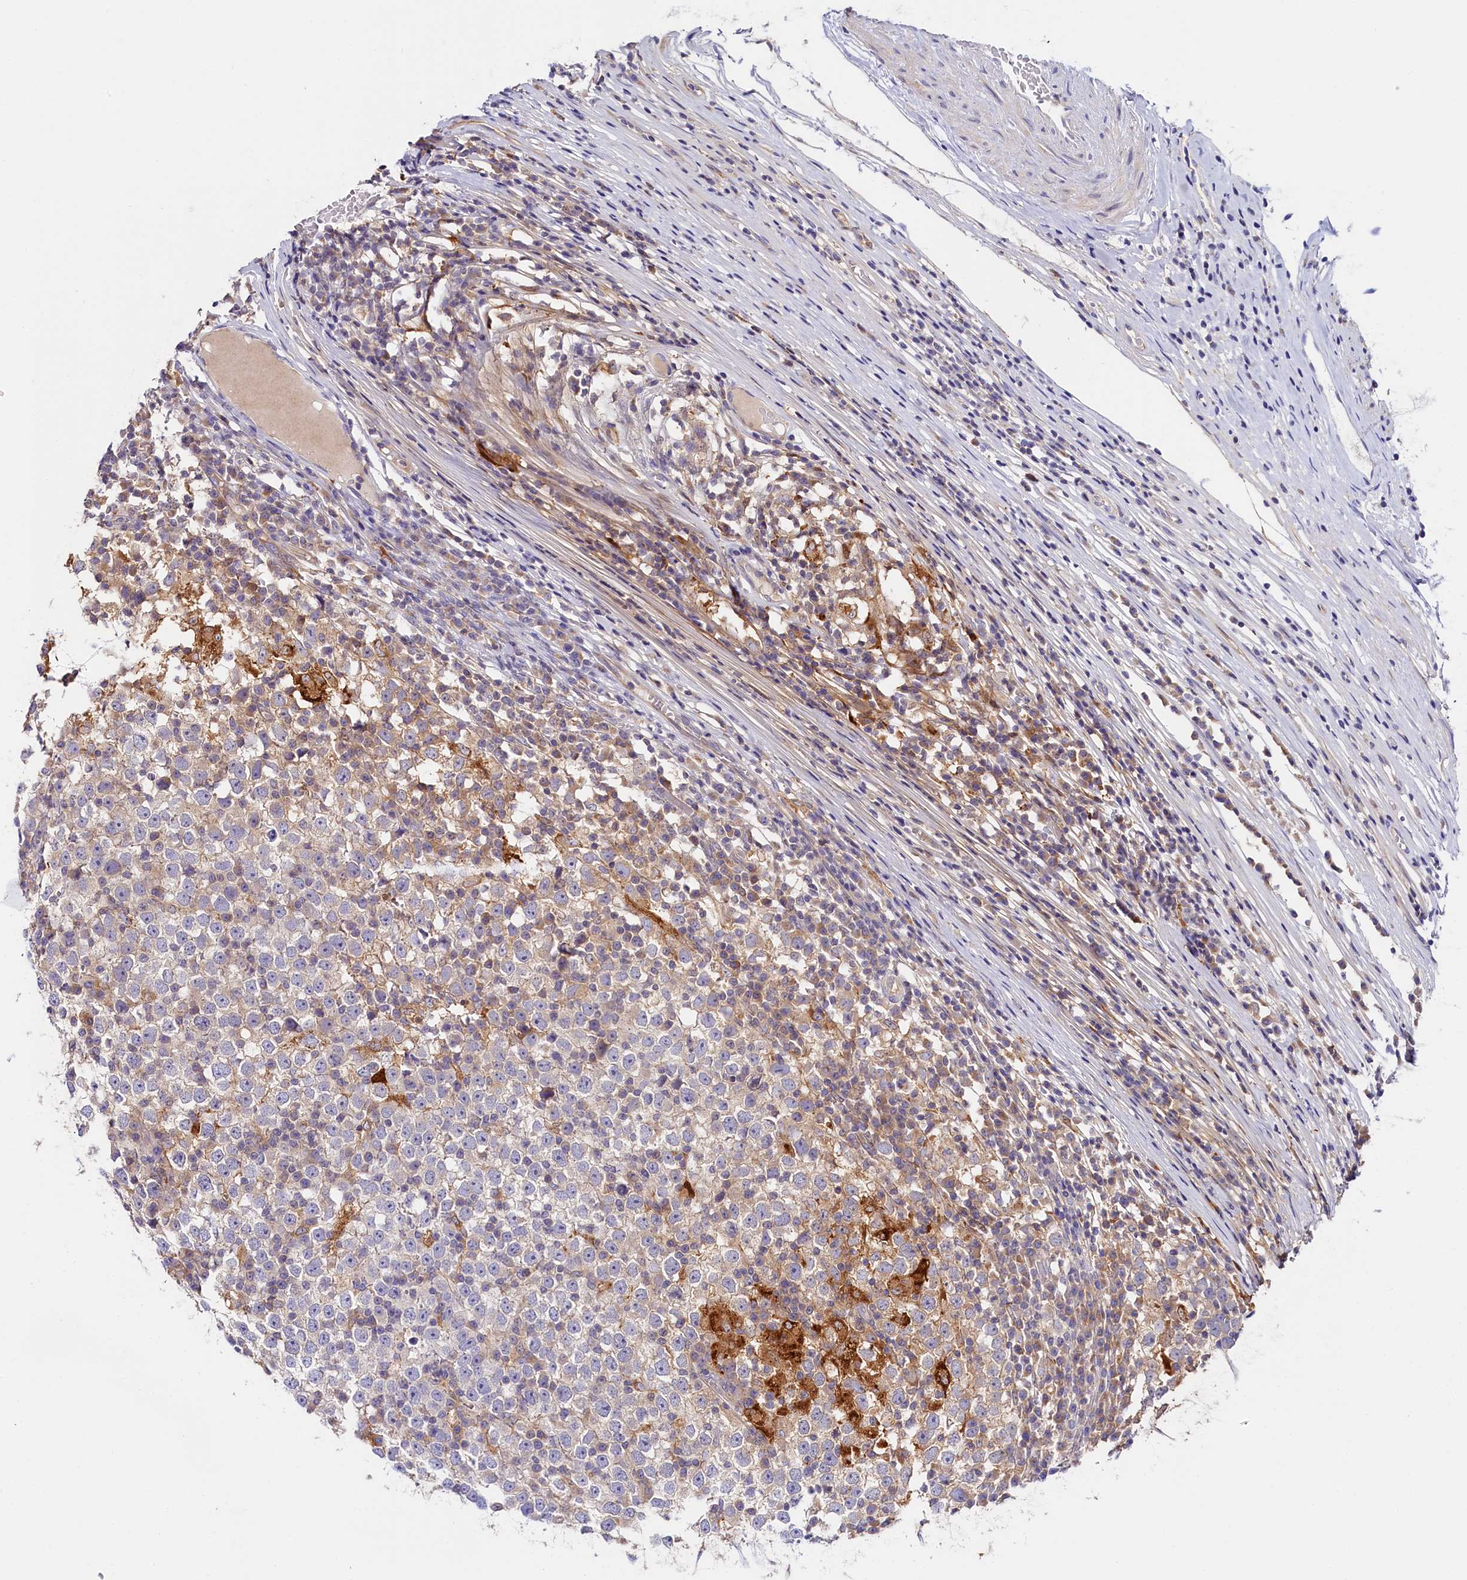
{"staining": {"intensity": "negative", "quantity": "none", "location": "none"}, "tissue": "testis cancer", "cell_type": "Tumor cells", "image_type": "cancer", "snomed": [{"axis": "morphology", "description": "Seminoma, NOS"}, {"axis": "topography", "description": "Testis"}], "caption": "Immunohistochemical staining of human testis cancer (seminoma) reveals no significant positivity in tumor cells. Nuclei are stained in blue.", "gene": "KATNB1", "patient": {"sex": "male", "age": 65}}